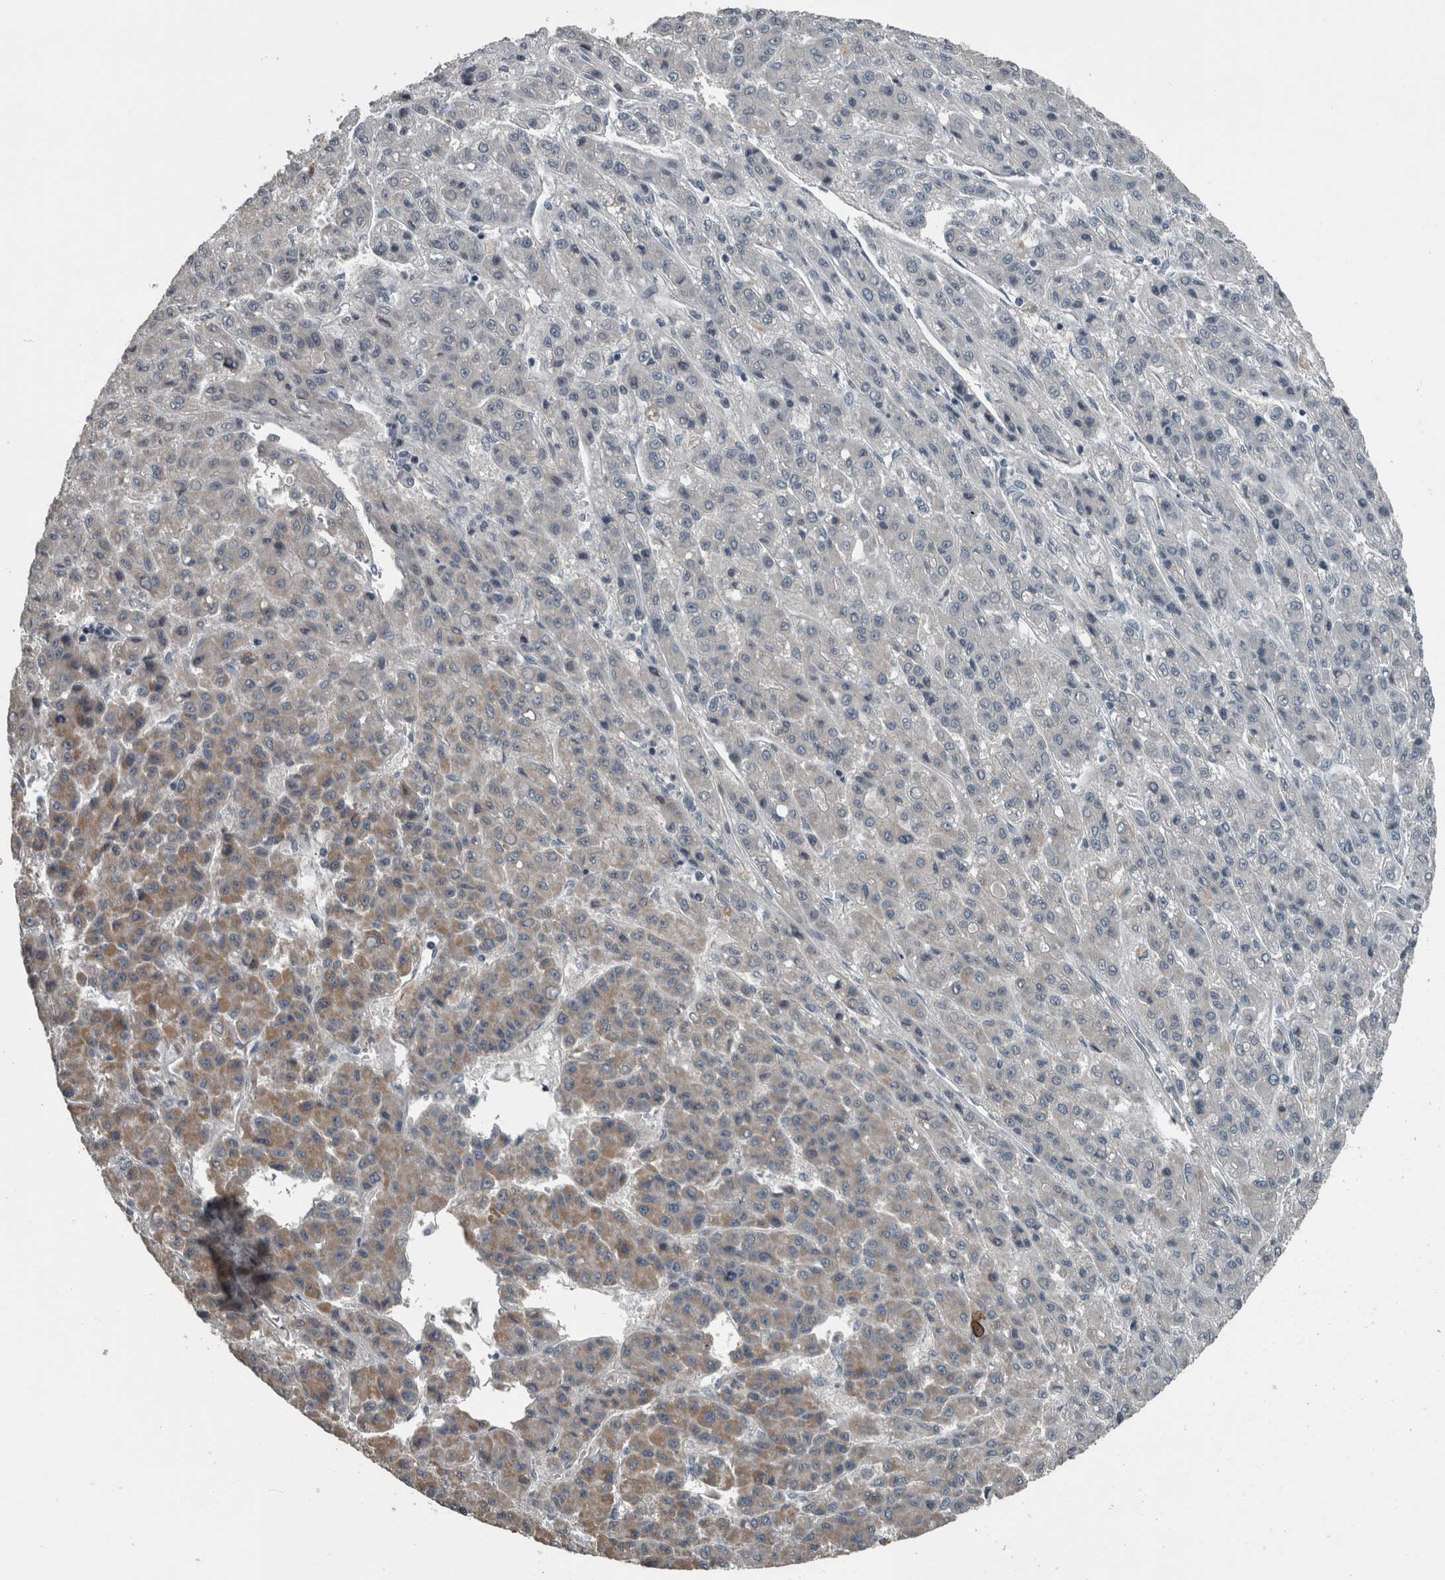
{"staining": {"intensity": "moderate", "quantity": "<25%", "location": "cytoplasmic/membranous"}, "tissue": "liver cancer", "cell_type": "Tumor cells", "image_type": "cancer", "snomed": [{"axis": "morphology", "description": "Carcinoma, Hepatocellular, NOS"}, {"axis": "topography", "description": "Liver"}], "caption": "Brown immunohistochemical staining in human hepatocellular carcinoma (liver) displays moderate cytoplasmic/membranous positivity in about <25% of tumor cells.", "gene": "KRT20", "patient": {"sex": "male", "age": 70}}